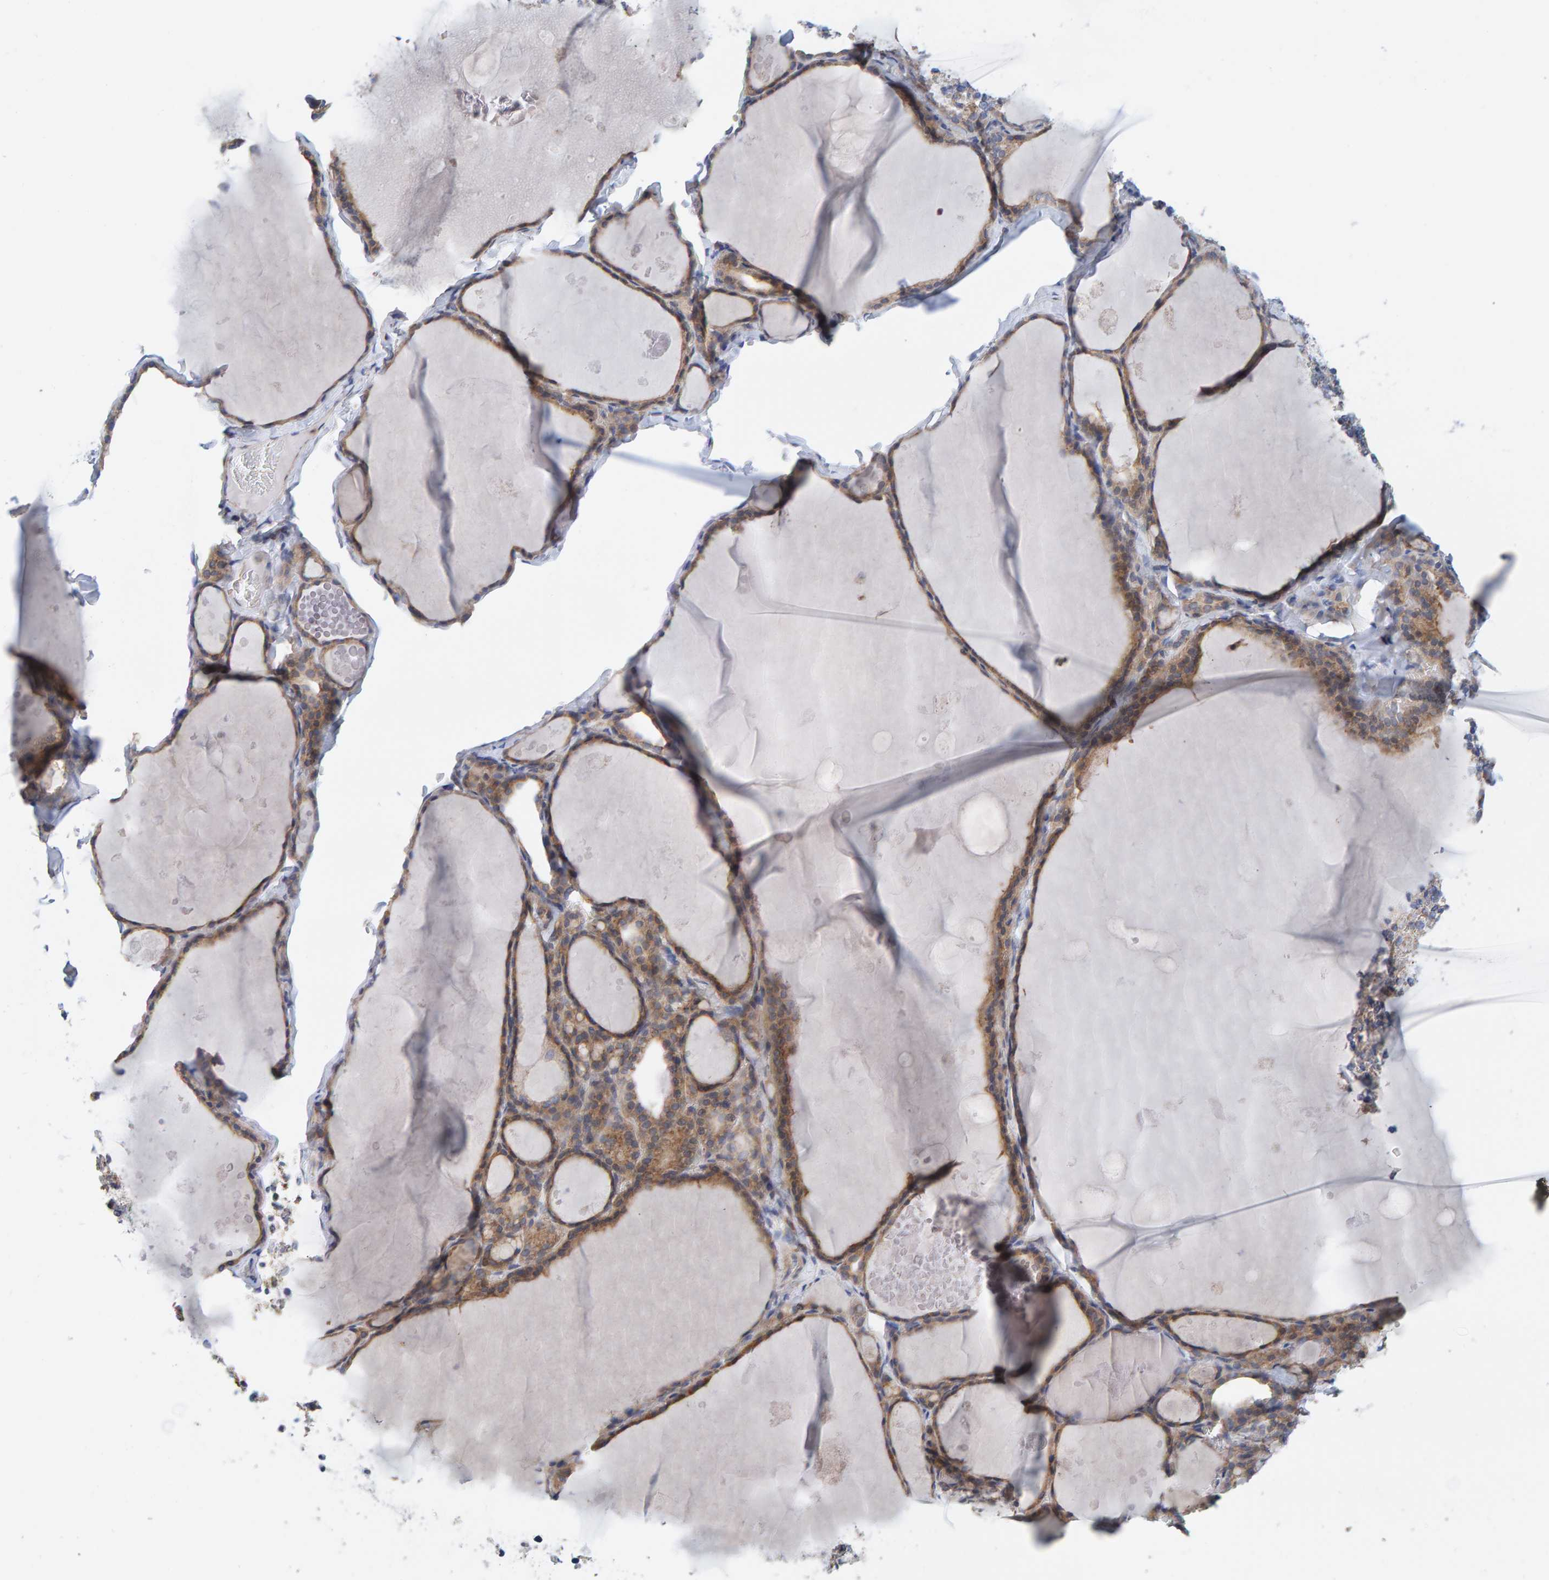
{"staining": {"intensity": "moderate", "quantity": "25%-75%", "location": "cytoplasmic/membranous"}, "tissue": "thyroid gland", "cell_type": "Glandular cells", "image_type": "normal", "snomed": [{"axis": "morphology", "description": "Normal tissue, NOS"}, {"axis": "topography", "description": "Thyroid gland"}], "caption": "High-power microscopy captured an IHC histopathology image of normal thyroid gland, revealing moderate cytoplasmic/membranous staining in approximately 25%-75% of glandular cells.", "gene": "UBAP1", "patient": {"sex": "male", "age": 56}}